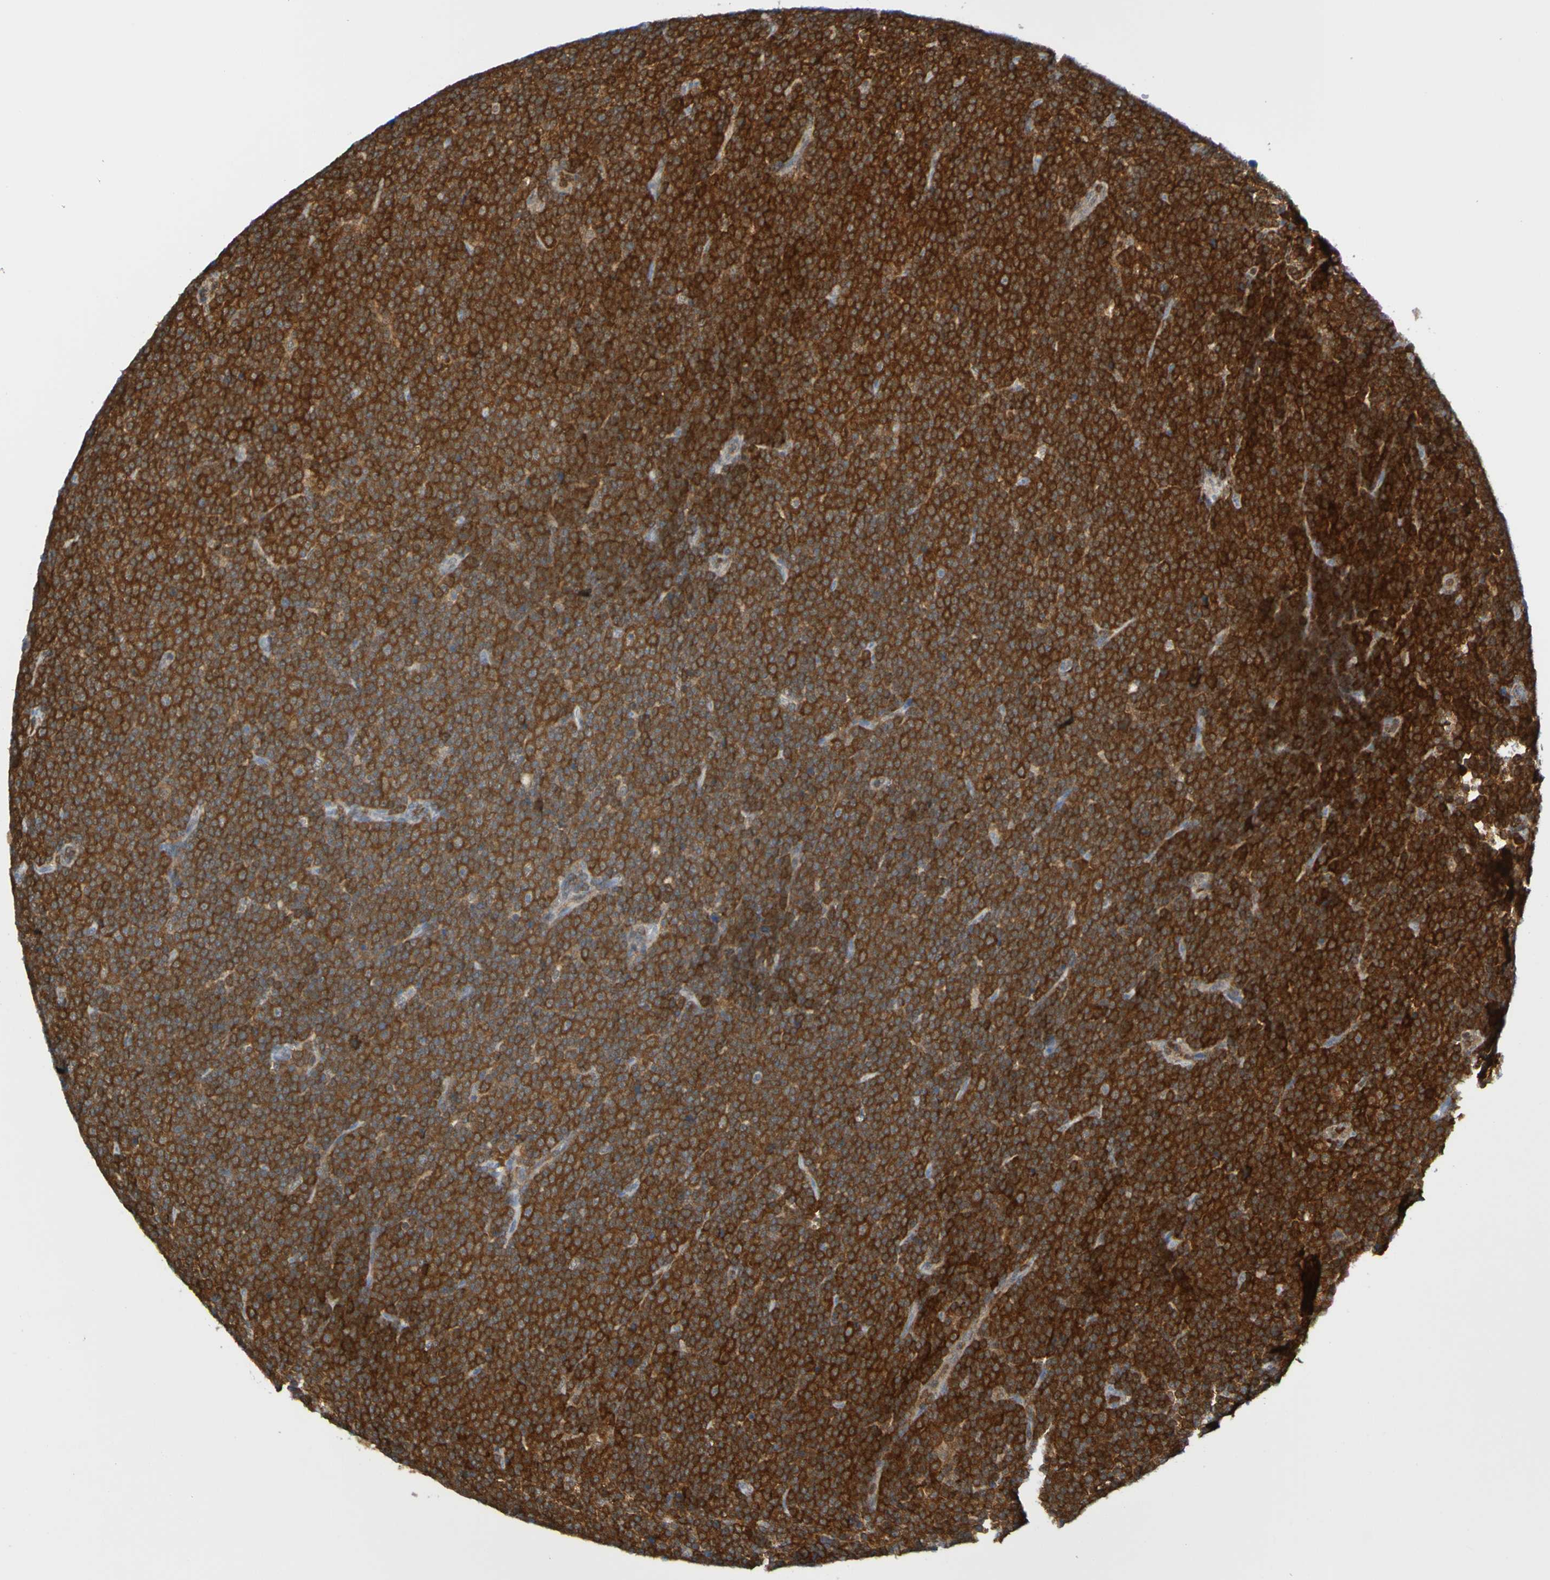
{"staining": {"intensity": "strong", "quantity": ">75%", "location": "cytoplasmic/membranous"}, "tissue": "lymphoma", "cell_type": "Tumor cells", "image_type": "cancer", "snomed": [{"axis": "morphology", "description": "Malignant lymphoma, non-Hodgkin's type, Low grade"}, {"axis": "topography", "description": "Lymph node"}], "caption": "Human lymphoma stained for a protein (brown) reveals strong cytoplasmic/membranous positive expression in approximately >75% of tumor cells.", "gene": "ATIC", "patient": {"sex": "female", "age": 67}}